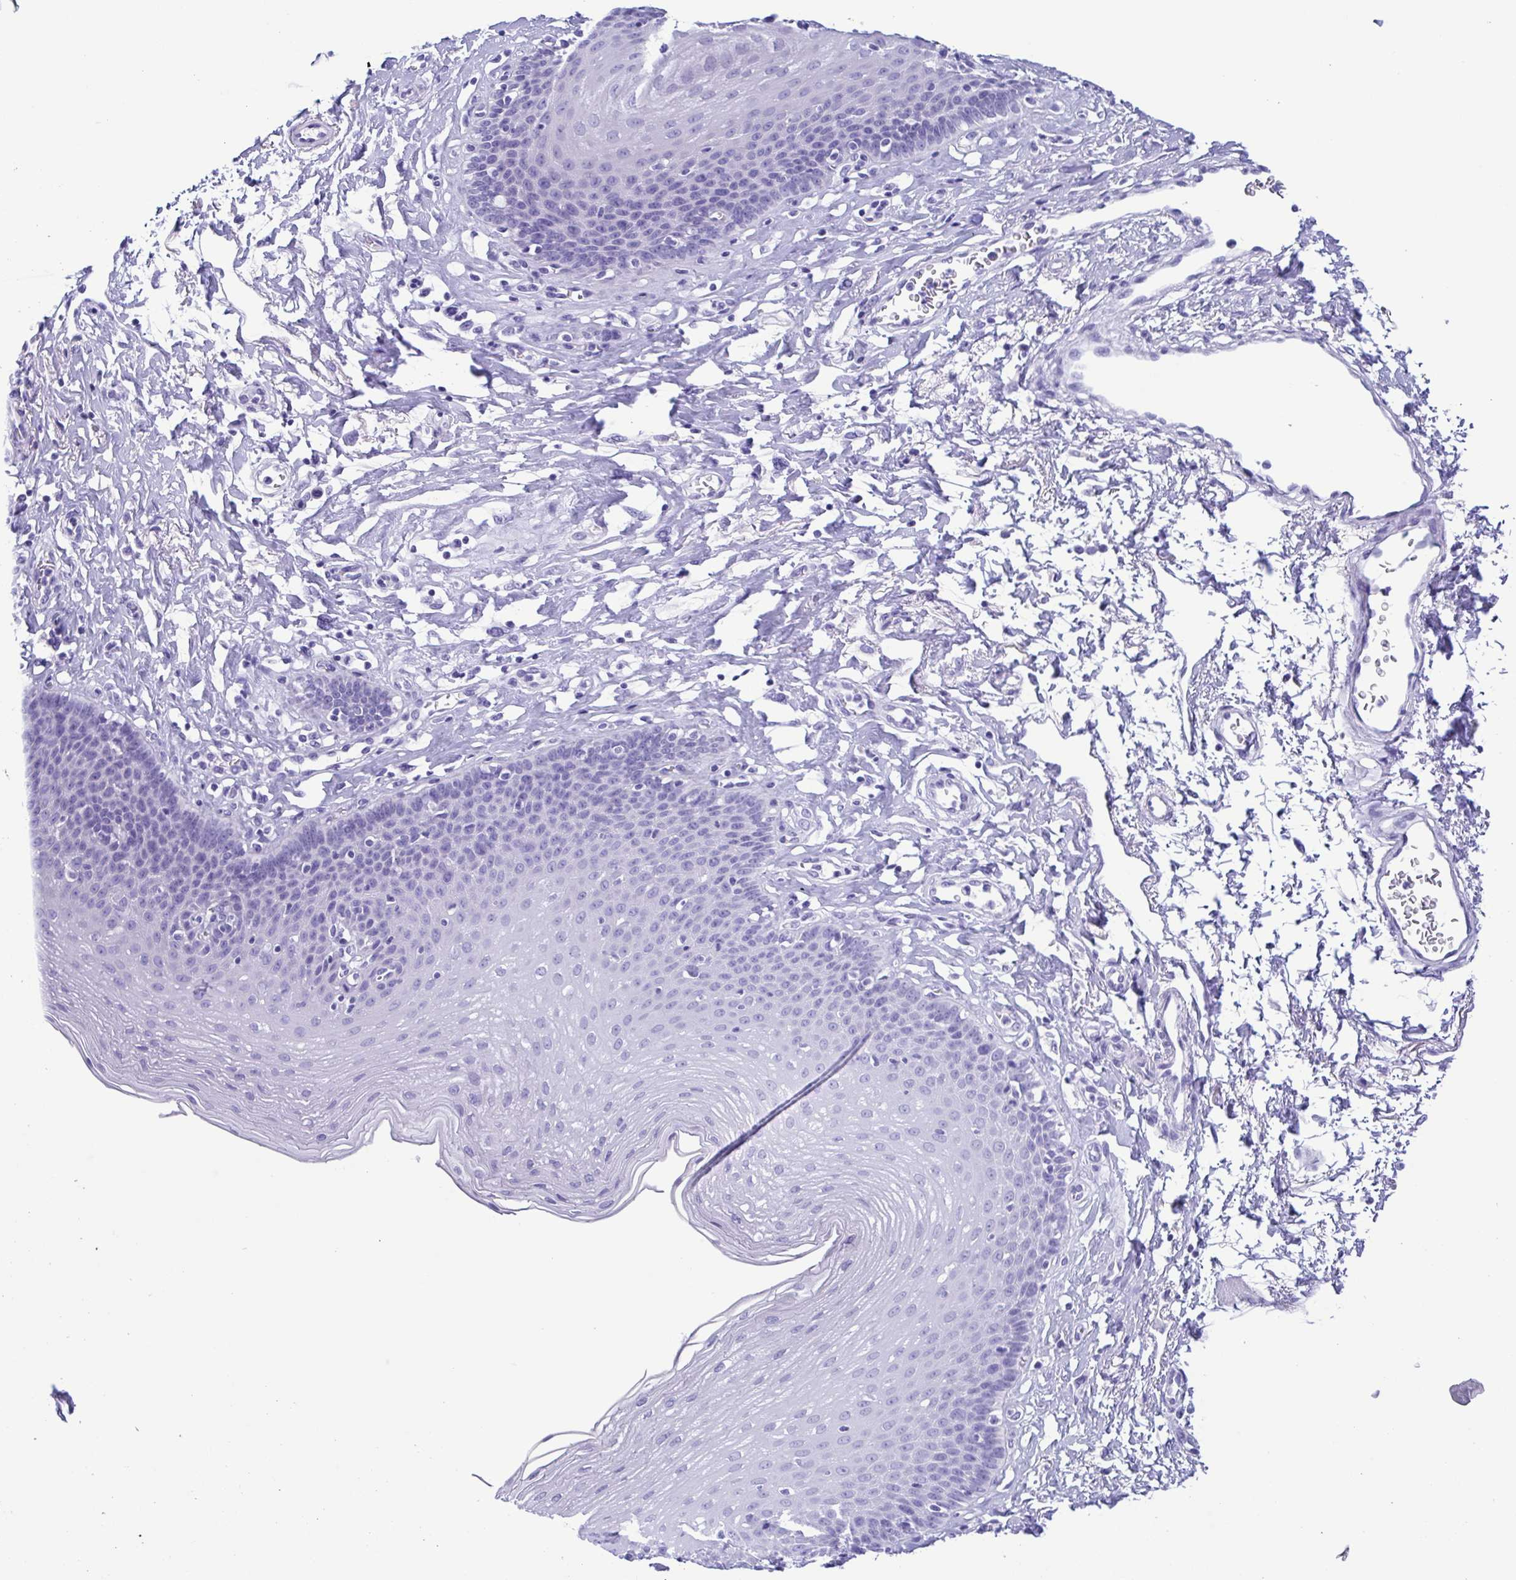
{"staining": {"intensity": "negative", "quantity": "none", "location": "none"}, "tissue": "esophagus", "cell_type": "Squamous epithelial cells", "image_type": "normal", "snomed": [{"axis": "morphology", "description": "Normal tissue, NOS"}, {"axis": "topography", "description": "Esophagus"}], "caption": "IHC micrograph of unremarkable esophagus: esophagus stained with DAB shows no significant protein positivity in squamous epithelial cells.", "gene": "TSPY10", "patient": {"sex": "female", "age": 81}}